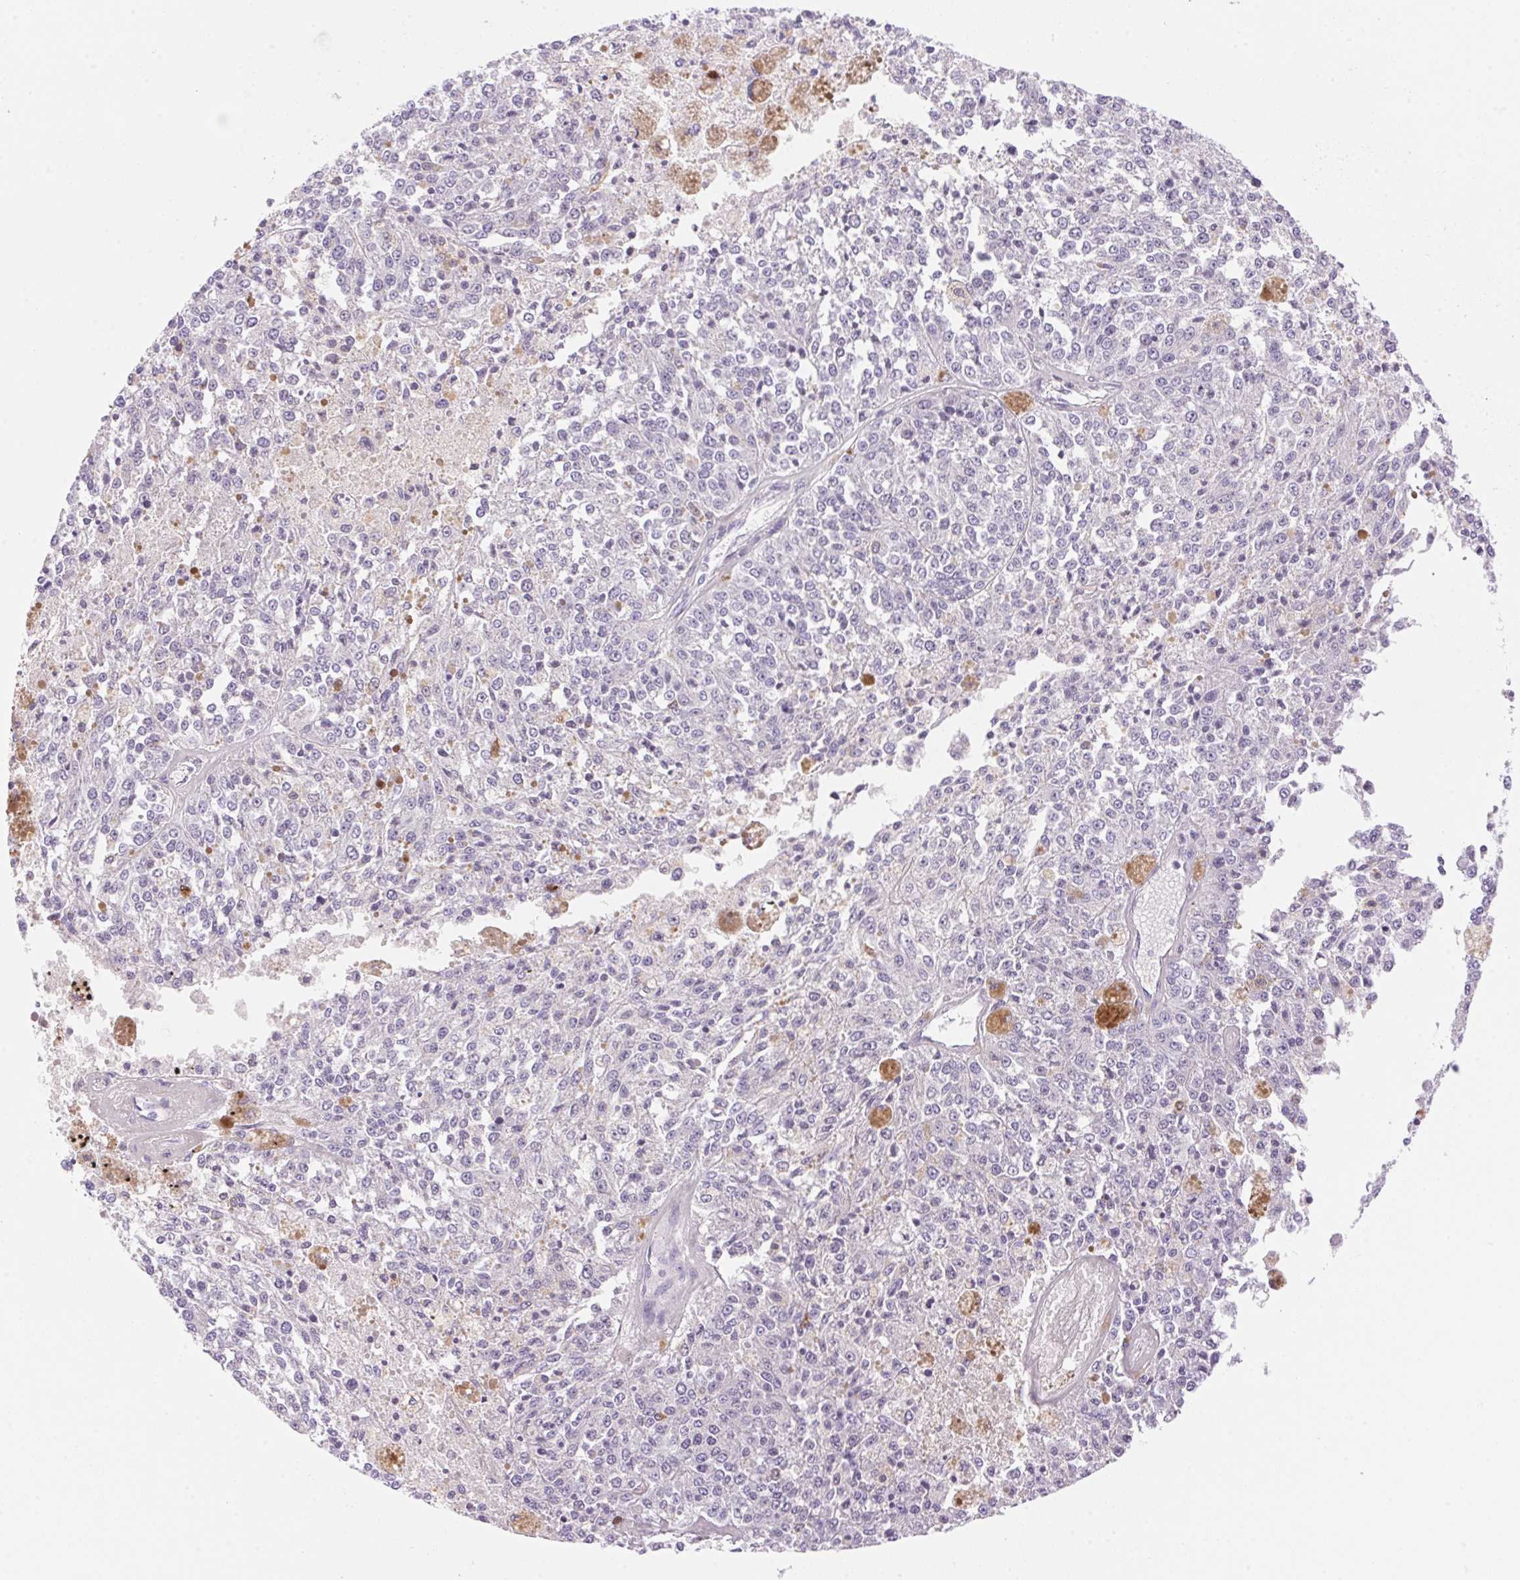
{"staining": {"intensity": "negative", "quantity": "none", "location": "none"}, "tissue": "melanoma", "cell_type": "Tumor cells", "image_type": "cancer", "snomed": [{"axis": "morphology", "description": "Malignant melanoma, Metastatic site"}, {"axis": "topography", "description": "Lymph node"}], "caption": "Tumor cells show no significant expression in melanoma.", "gene": "DHCR24", "patient": {"sex": "female", "age": 64}}